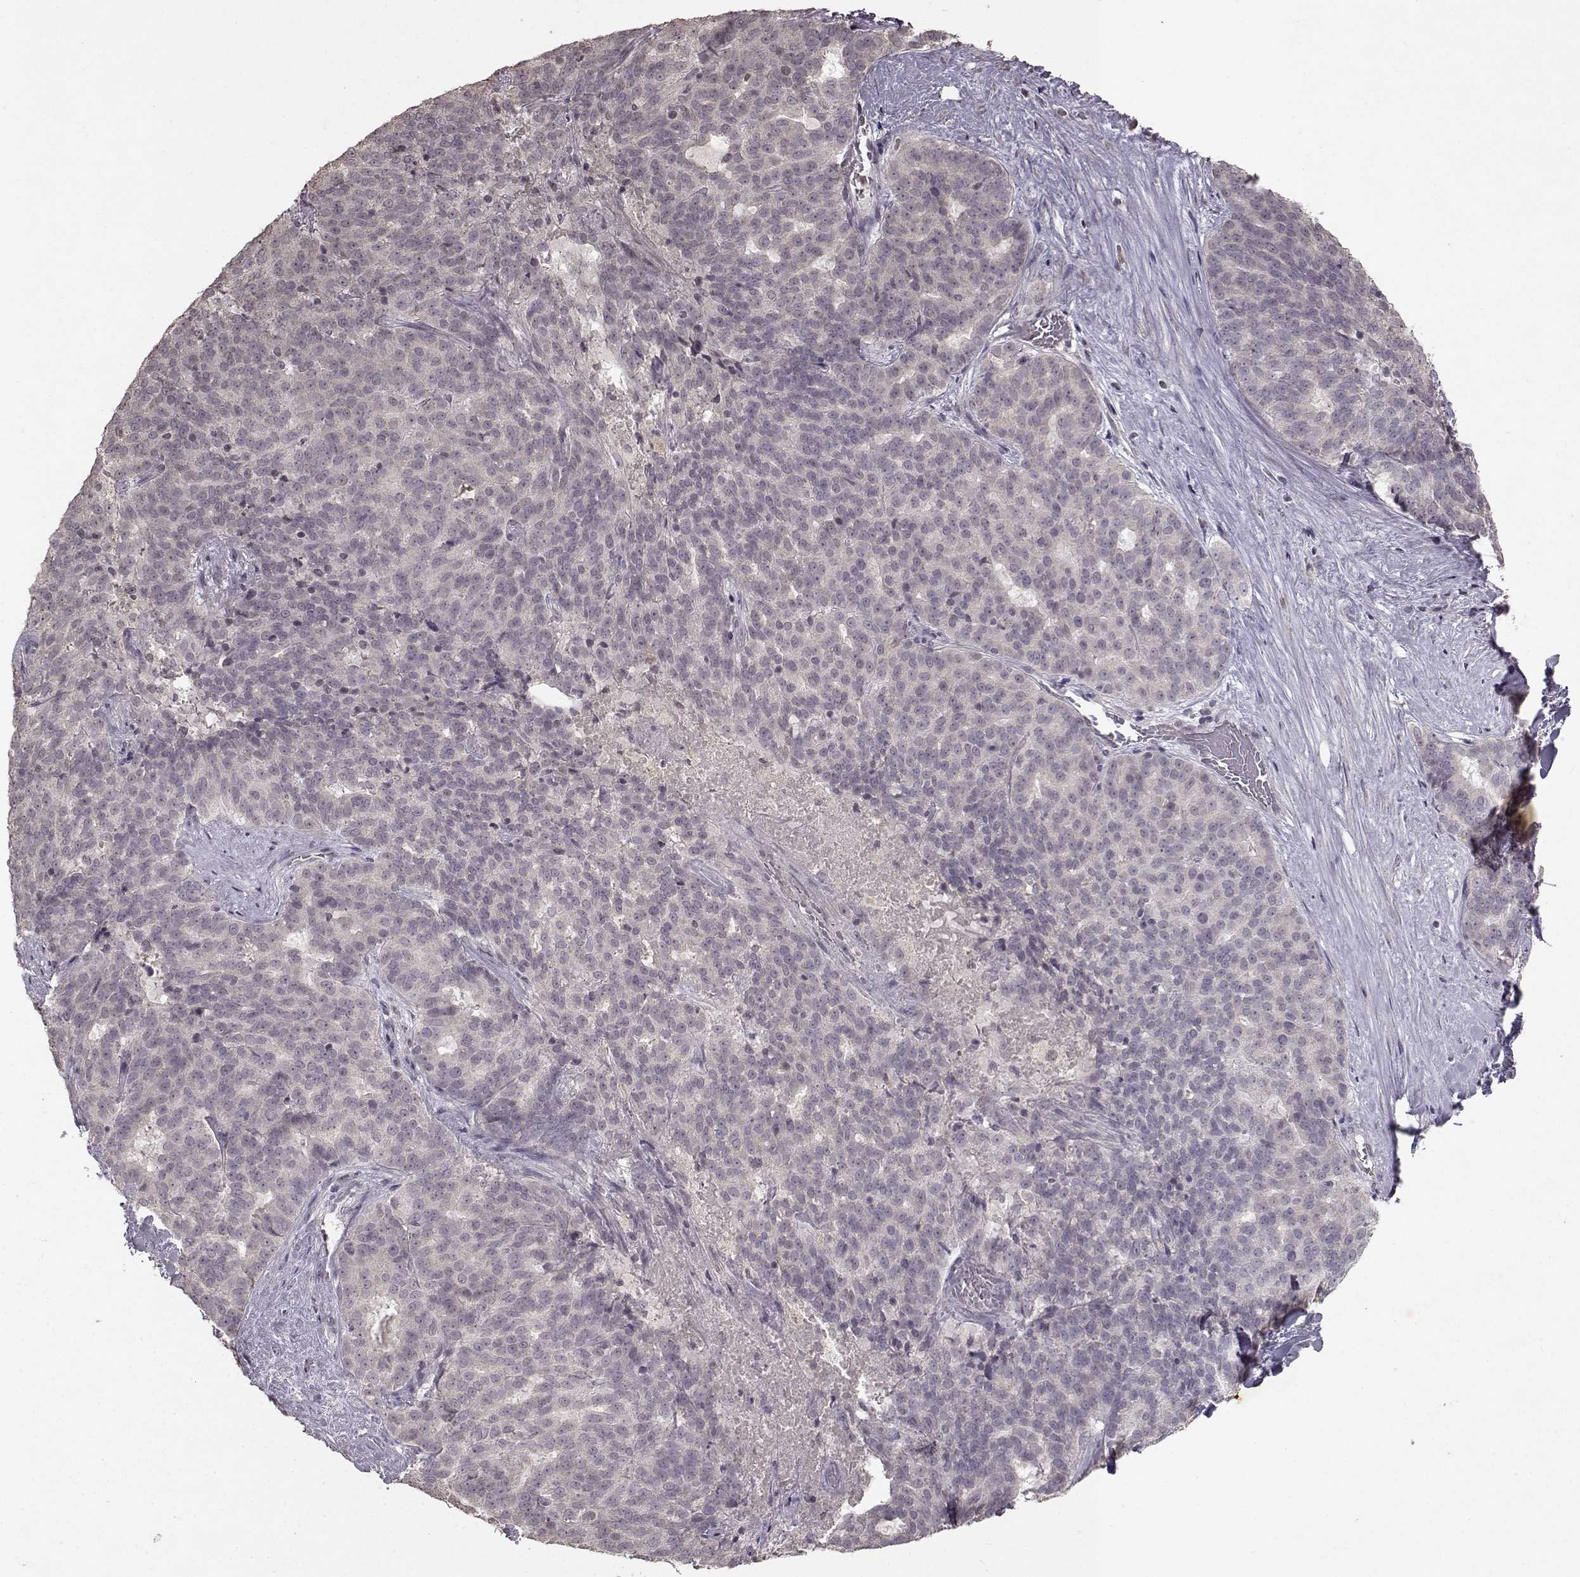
{"staining": {"intensity": "negative", "quantity": "none", "location": "none"}, "tissue": "liver cancer", "cell_type": "Tumor cells", "image_type": "cancer", "snomed": [{"axis": "morphology", "description": "Cholangiocarcinoma"}, {"axis": "topography", "description": "Liver"}], "caption": "An image of human cholangiocarcinoma (liver) is negative for staining in tumor cells. (DAB (3,3'-diaminobenzidine) immunohistochemistry (IHC), high magnification).", "gene": "LHB", "patient": {"sex": "female", "age": 47}}